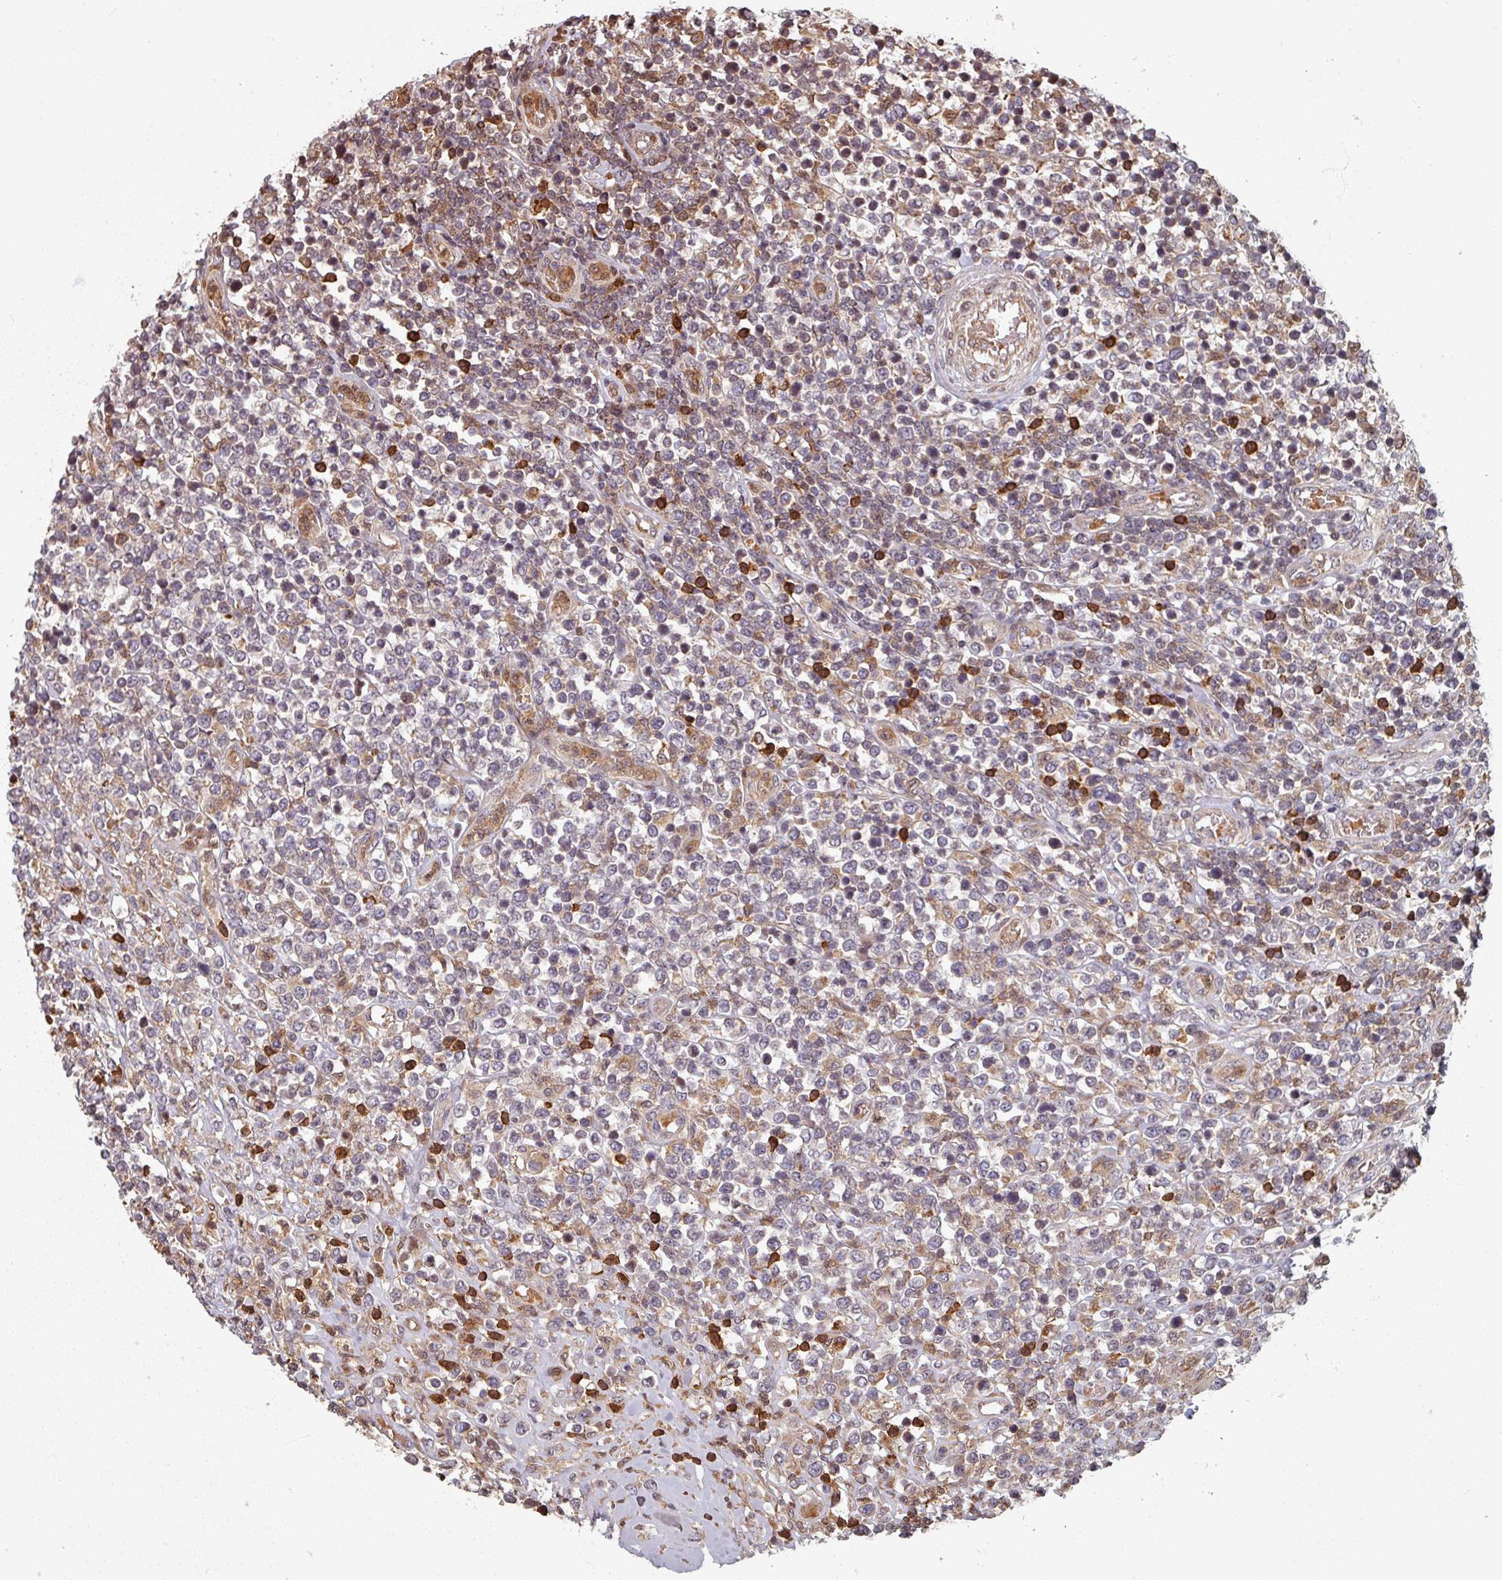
{"staining": {"intensity": "weak", "quantity": "<25%", "location": "cytoplasmic/membranous"}, "tissue": "lymphoma", "cell_type": "Tumor cells", "image_type": "cancer", "snomed": [{"axis": "morphology", "description": "Malignant lymphoma, non-Hodgkin's type, High grade"}, {"axis": "topography", "description": "Soft tissue"}], "caption": "Immunohistochemistry (IHC) of lymphoma exhibits no expression in tumor cells. (IHC, brightfield microscopy, high magnification).", "gene": "EID1", "patient": {"sex": "female", "age": 56}}